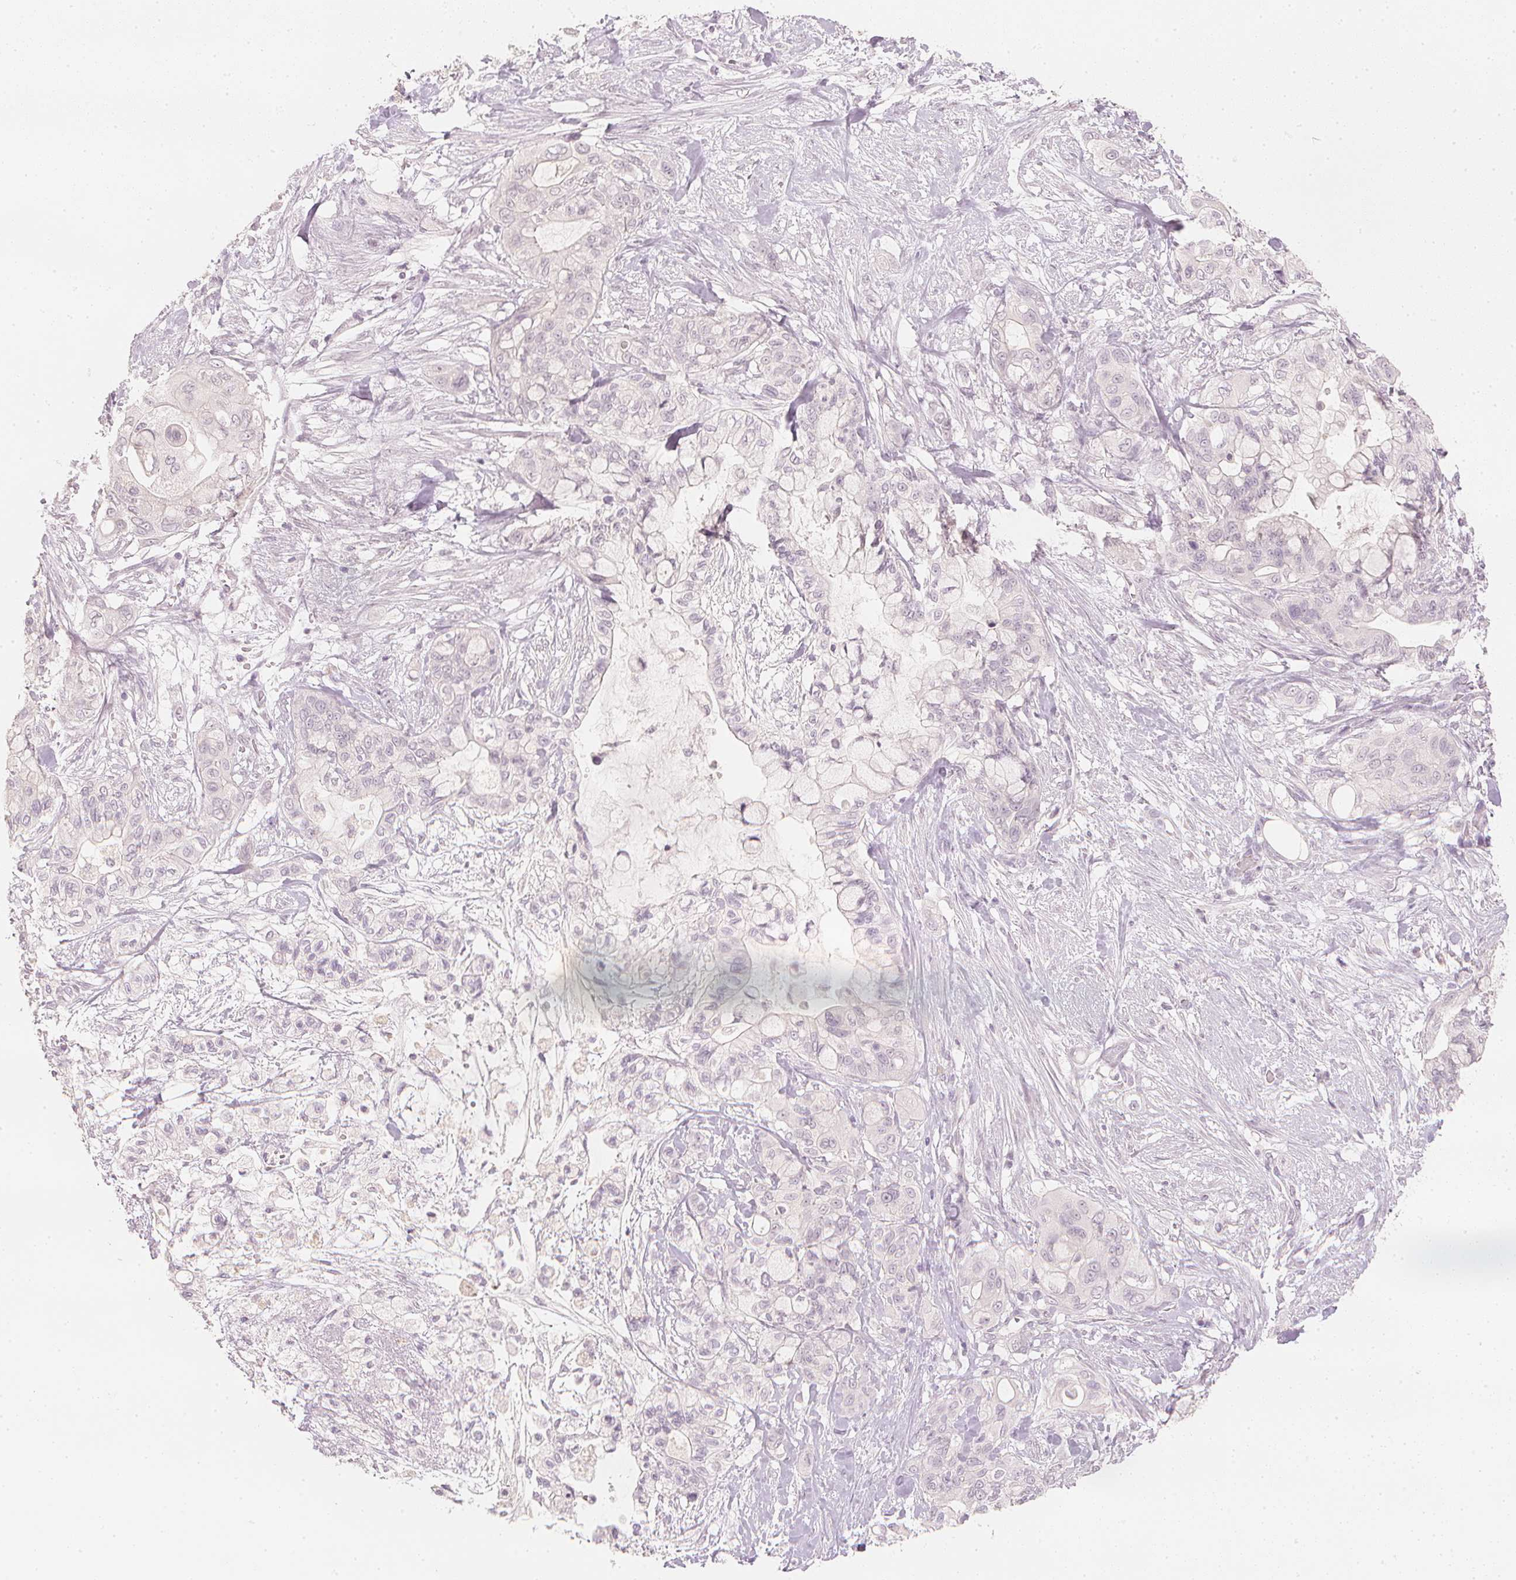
{"staining": {"intensity": "negative", "quantity": "none", "location": "none"}, "tissue": "pancreatic cancer", "cell_type": "Tumor cells", "image_type": "cancer", "snomed": [{"axis": "morphology", "description": "Adenocarcinoma, NOS"}, {"axis": "topography", "description": "Pancreas"}], "caption": "Immunohistochemistry (IHC) photomicrograph of human pancreatic adenocarcinoma stained for a protein (brown), which exhibits no expression in tumor cells. The staining is performed using DAB (3,3'-diaminobenzidine) brown chromogen with nuclei counter-stained in using hematoxylin.", "gene": "CALB1", "patient": {"sex": "male", "age": 71}}